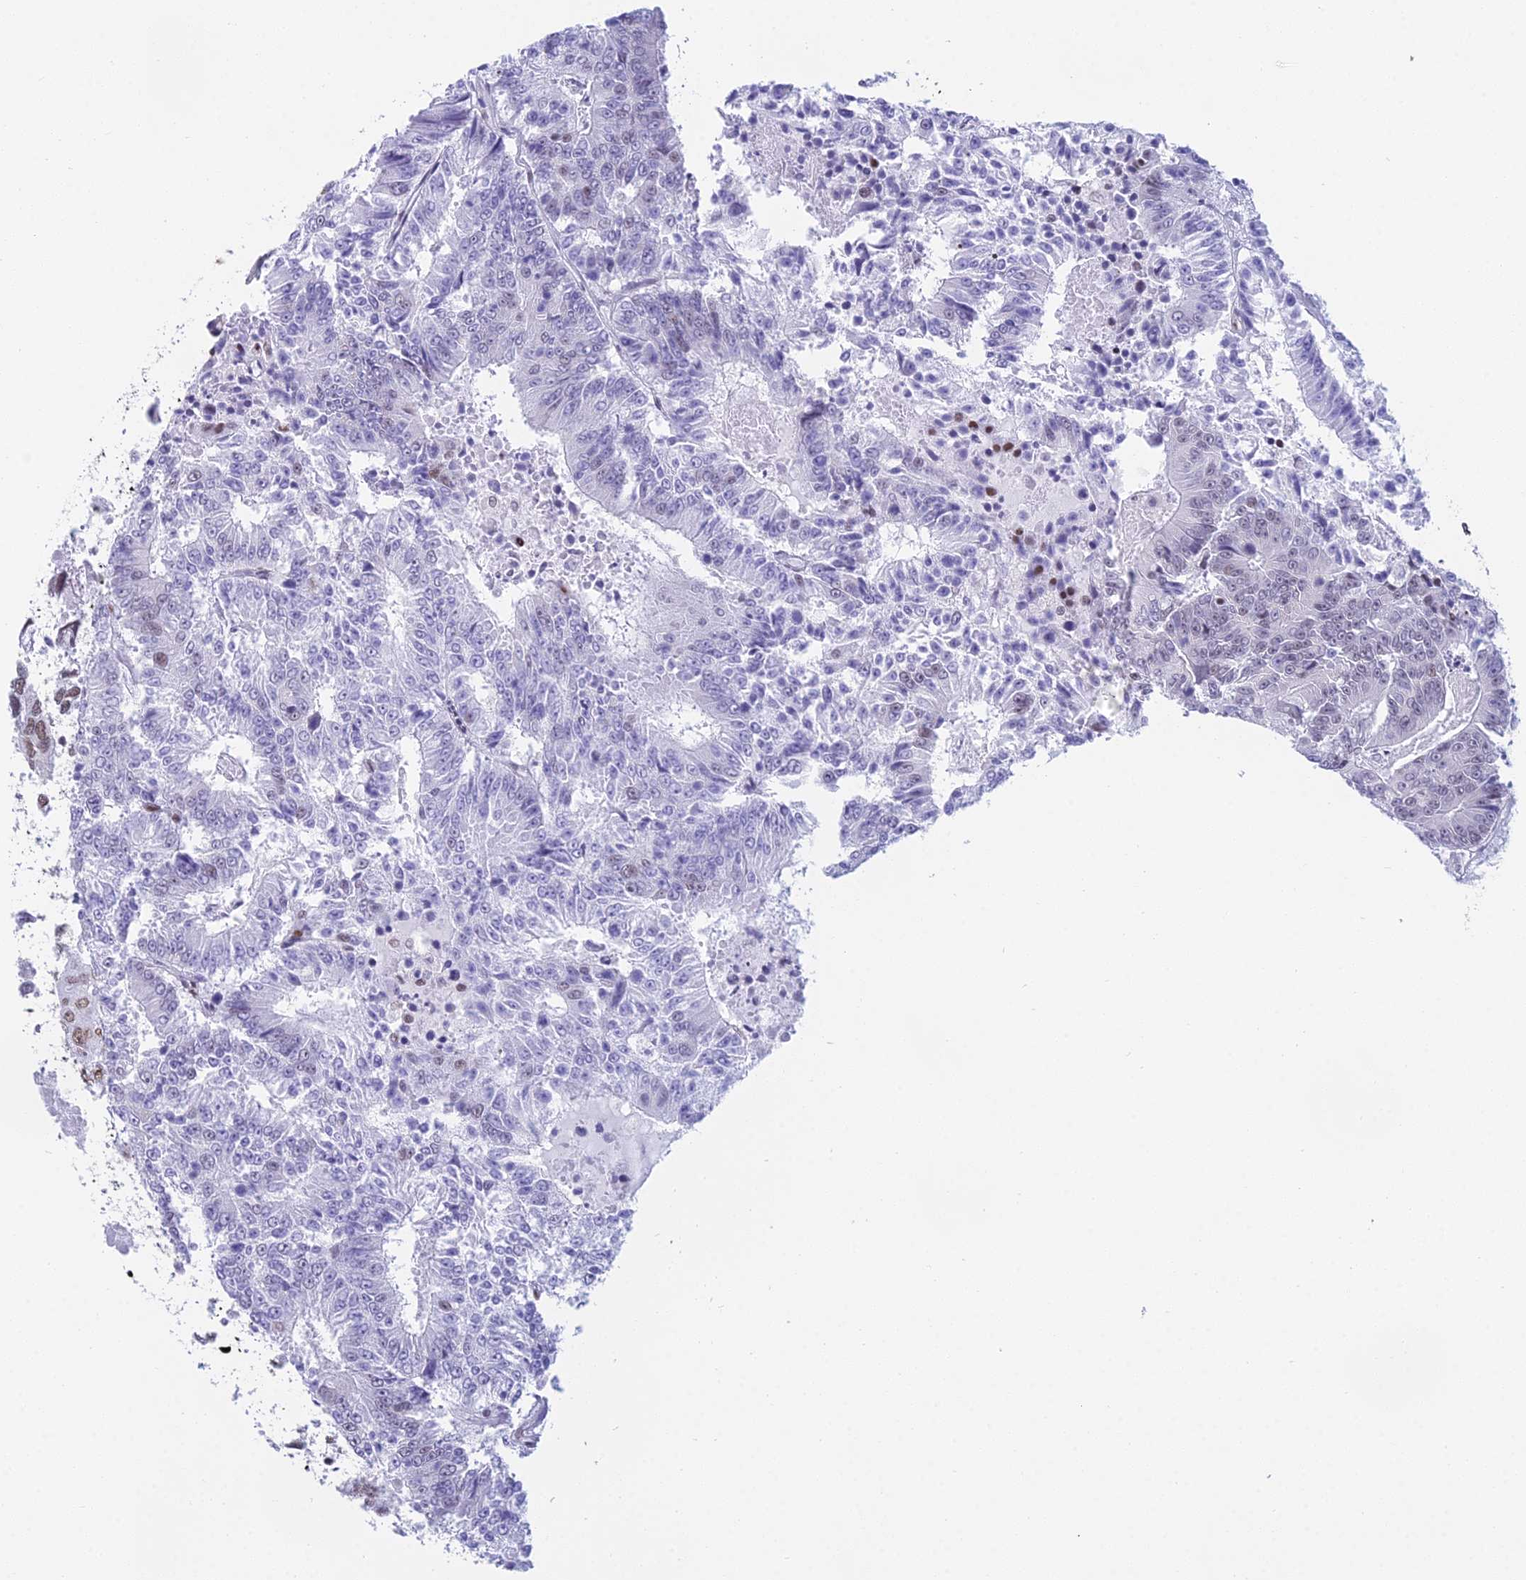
{"staining": {"intensity": "weak", "quantity": "25%-75%", "location": "nuclear"}, "tissue": "colorectal cancer", "cell_type": "Tumor cells", "image_type": "cancer", "snomed": [{"axis": "morphology", "description": "Adenocarcinoma, NOS"}, {"axis": "topography", "description": "Colon"}], "caption": "This micrograph exhibits immunohistochemistry staining of colorectal adenocarcinoma, with low weak nuclear staining in approximately 25%-75% of tumor cells.", "gene": "CDC26", "patient": {"sex": "male", "age": 83}}